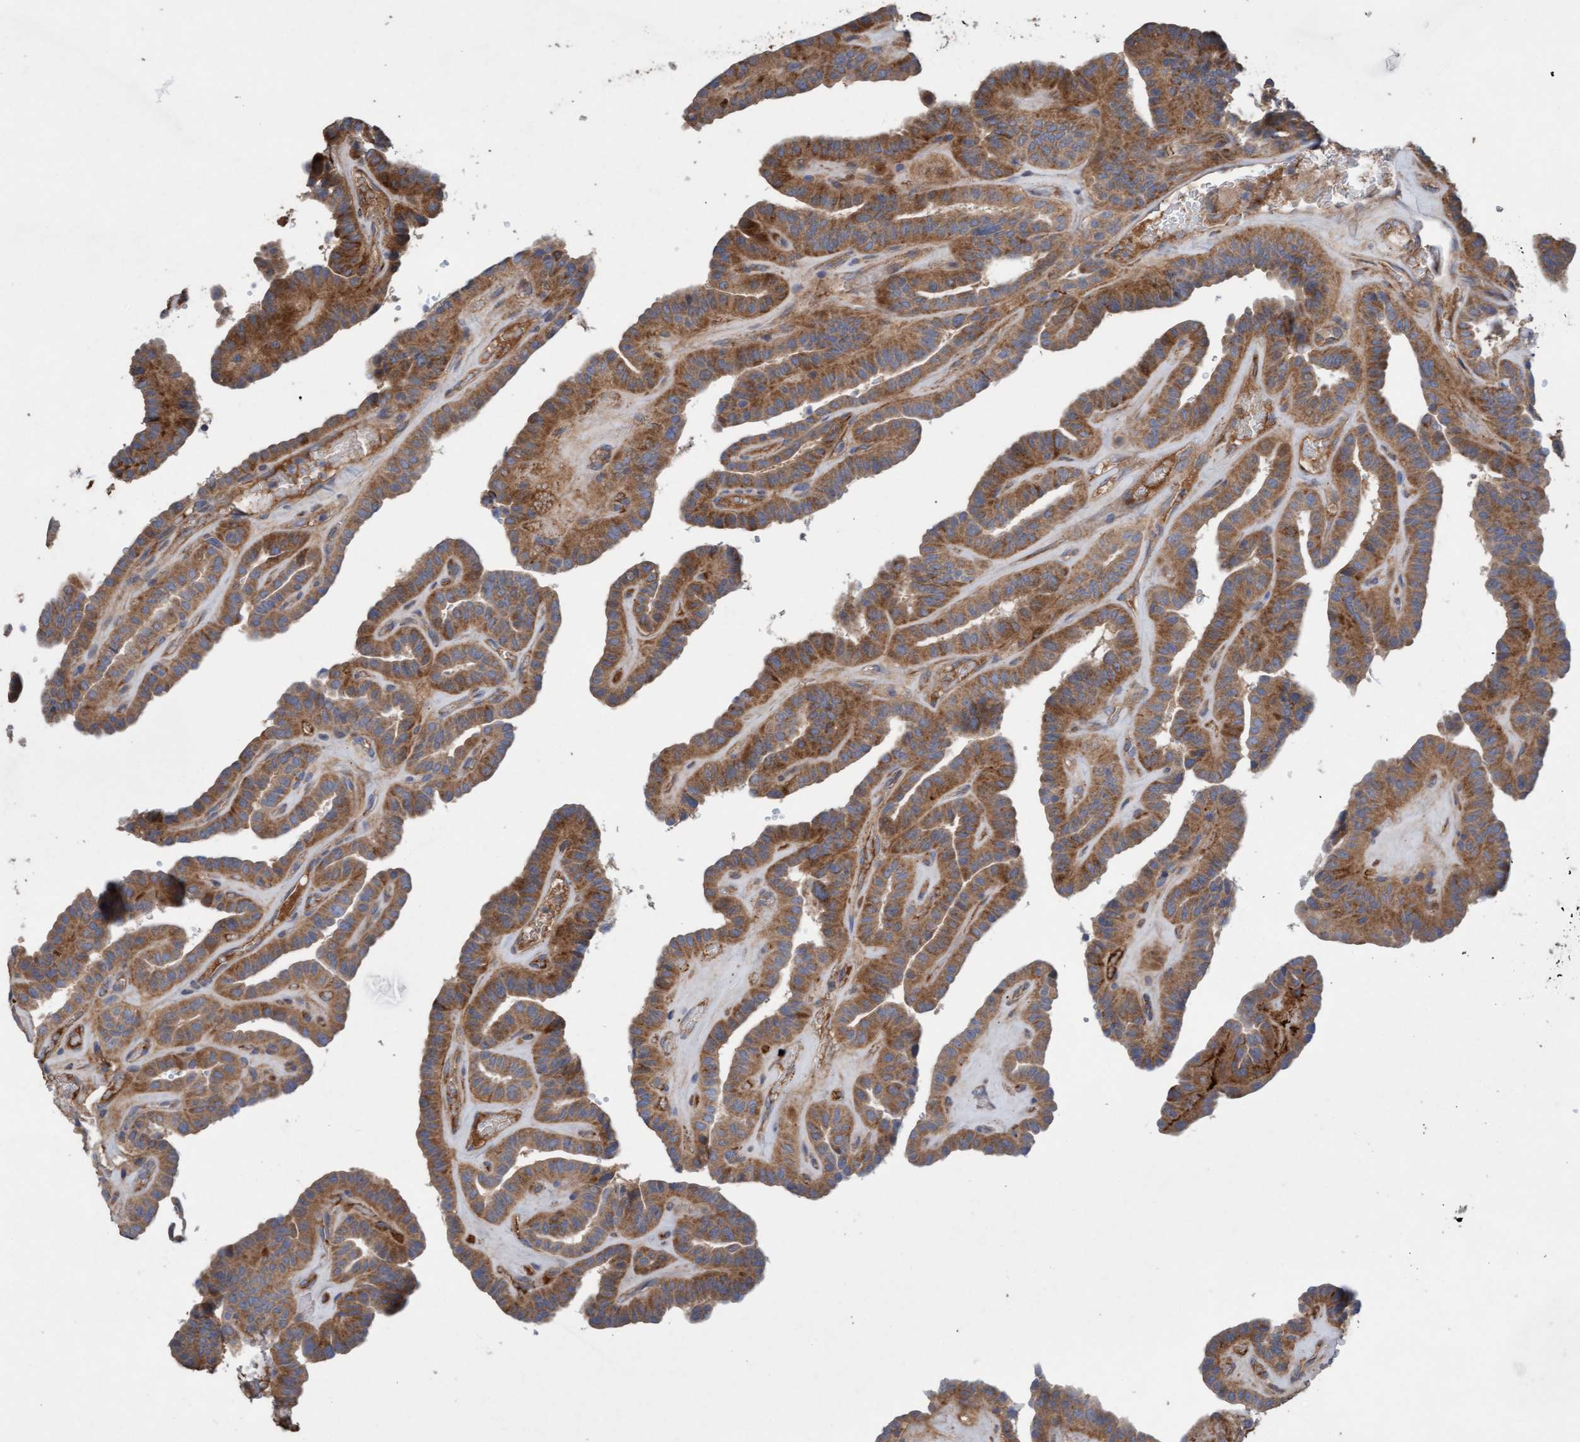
{"staining": {"intensity": "moderate", "quantity": ">75%", "location": "cytoplasmic/membranous"}, "tissue": "thyroid cancer", "cell_type": "Tumor cells", "image_type": "cancer", "snomed": [{"axis": "morphology", "description": "Papillary adenocarcinoma, NOS"}, {"axis": "topography", "description": "Thyroid gland"}], "caption": "The micrograph displays staining of thyroid cancer (papillary adenocarcinoma), revealing moderate cytoplasmic/membranous protein staining (brown color) within tumor cells.", "gene": "DDHD2", "patient": {"sex": "male", "age": 77}}